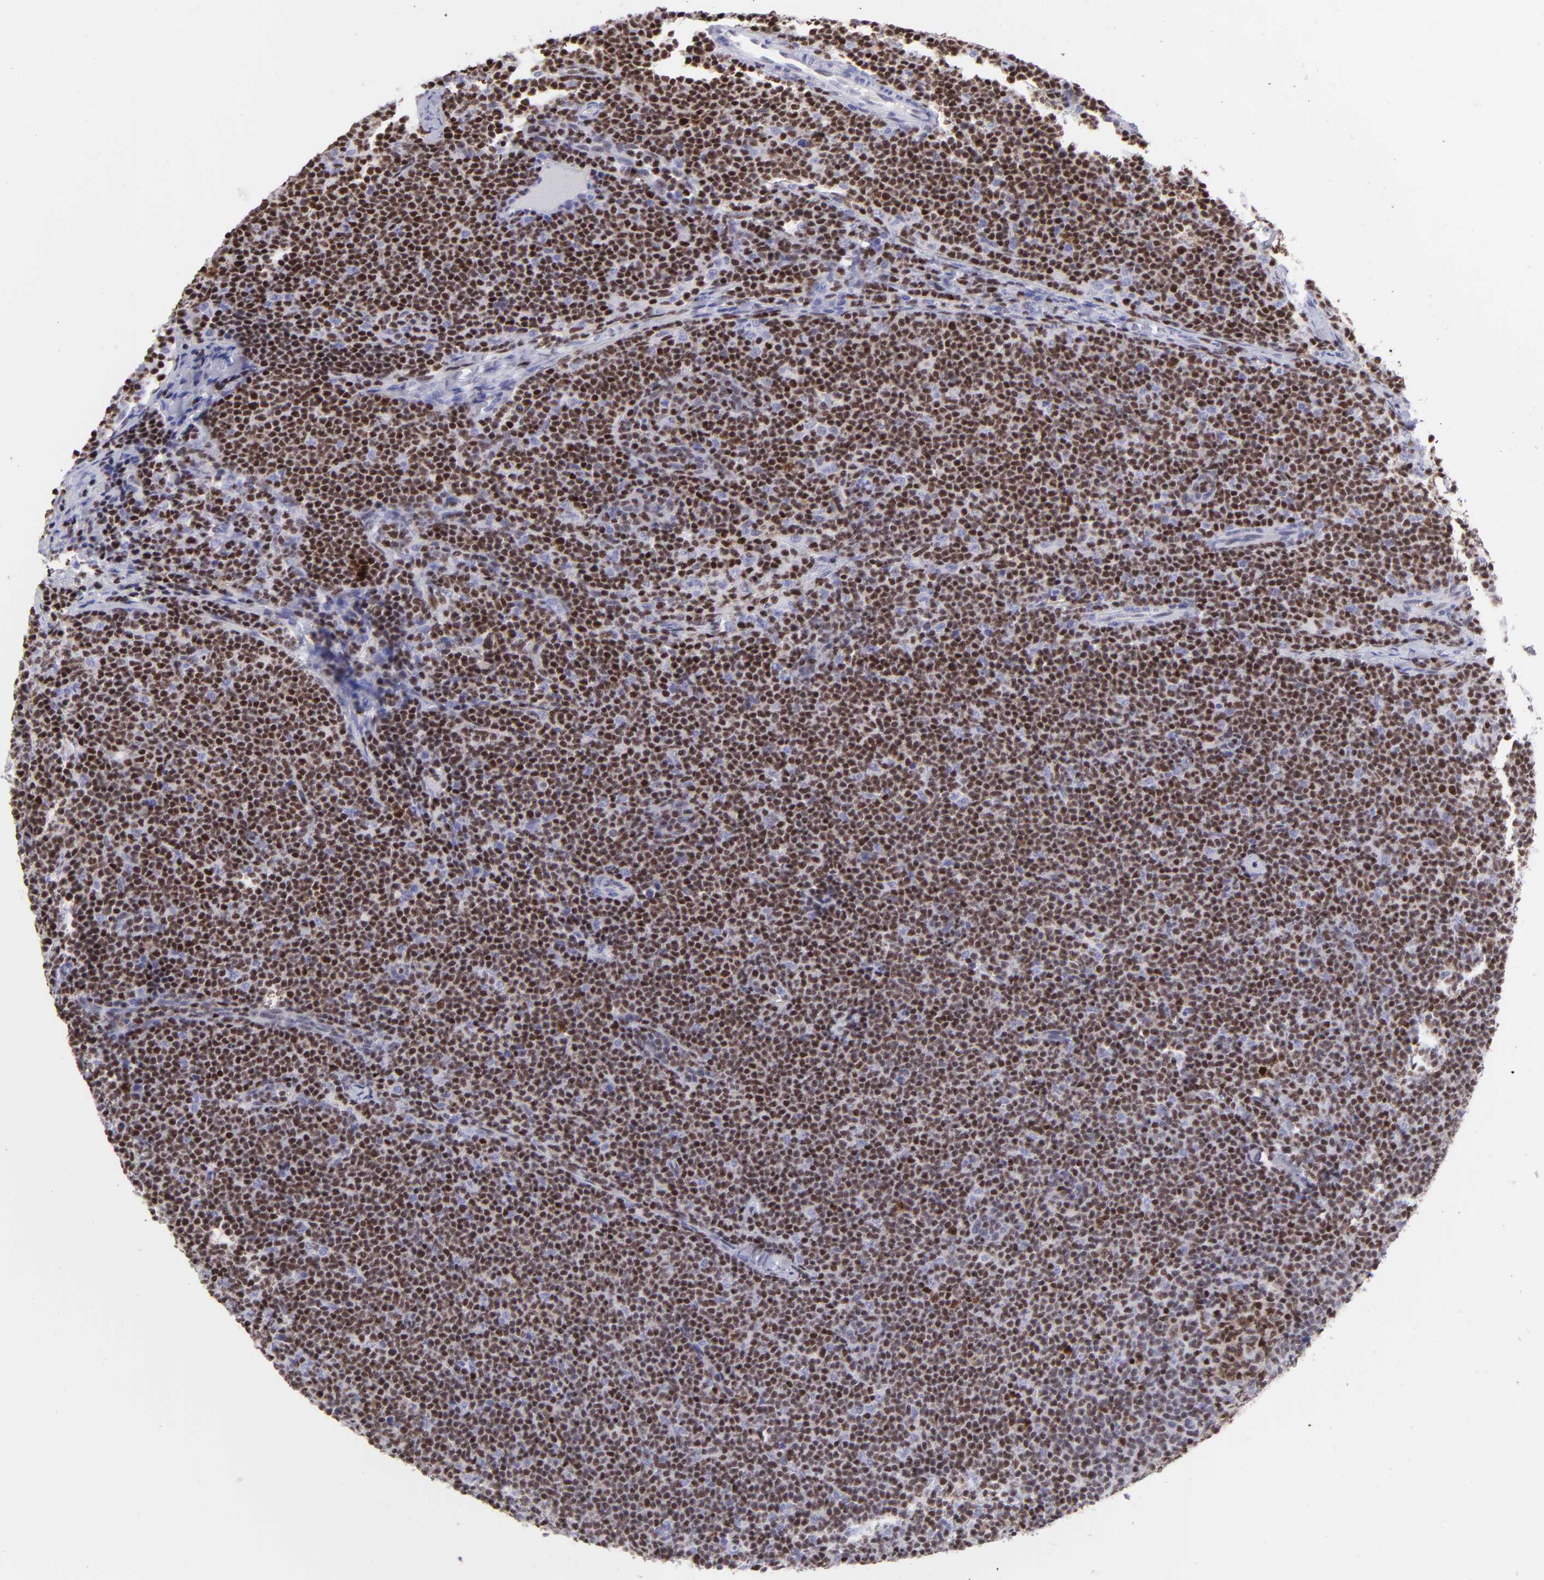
{"staining": {"intensity": "strong", "quantity": ">75%", "location": "nuclear"}, "tissue": "lymphoma", "cell_type": "Tumor cells", "image_type": "cancer", "snomed": [{"axis": "morphology", "description": "Malignant lymphoma, non-Hodgkin's type, High grade"}, {"axis": "topography", "description": "Lymph node"}], "caption": "Protein staining displays strong nuclear expression in about >75% of tumor cells in malignant lymphoma, non-Hodgkin's type (high-grade). The staining was performed using DAB to visualize the protein expression in brown, while the nuclei were stained in blue with hematoxylin (Magnification: 20x).", "gene": "ETS1", "patient": {"sex": "female", "age": 58}}